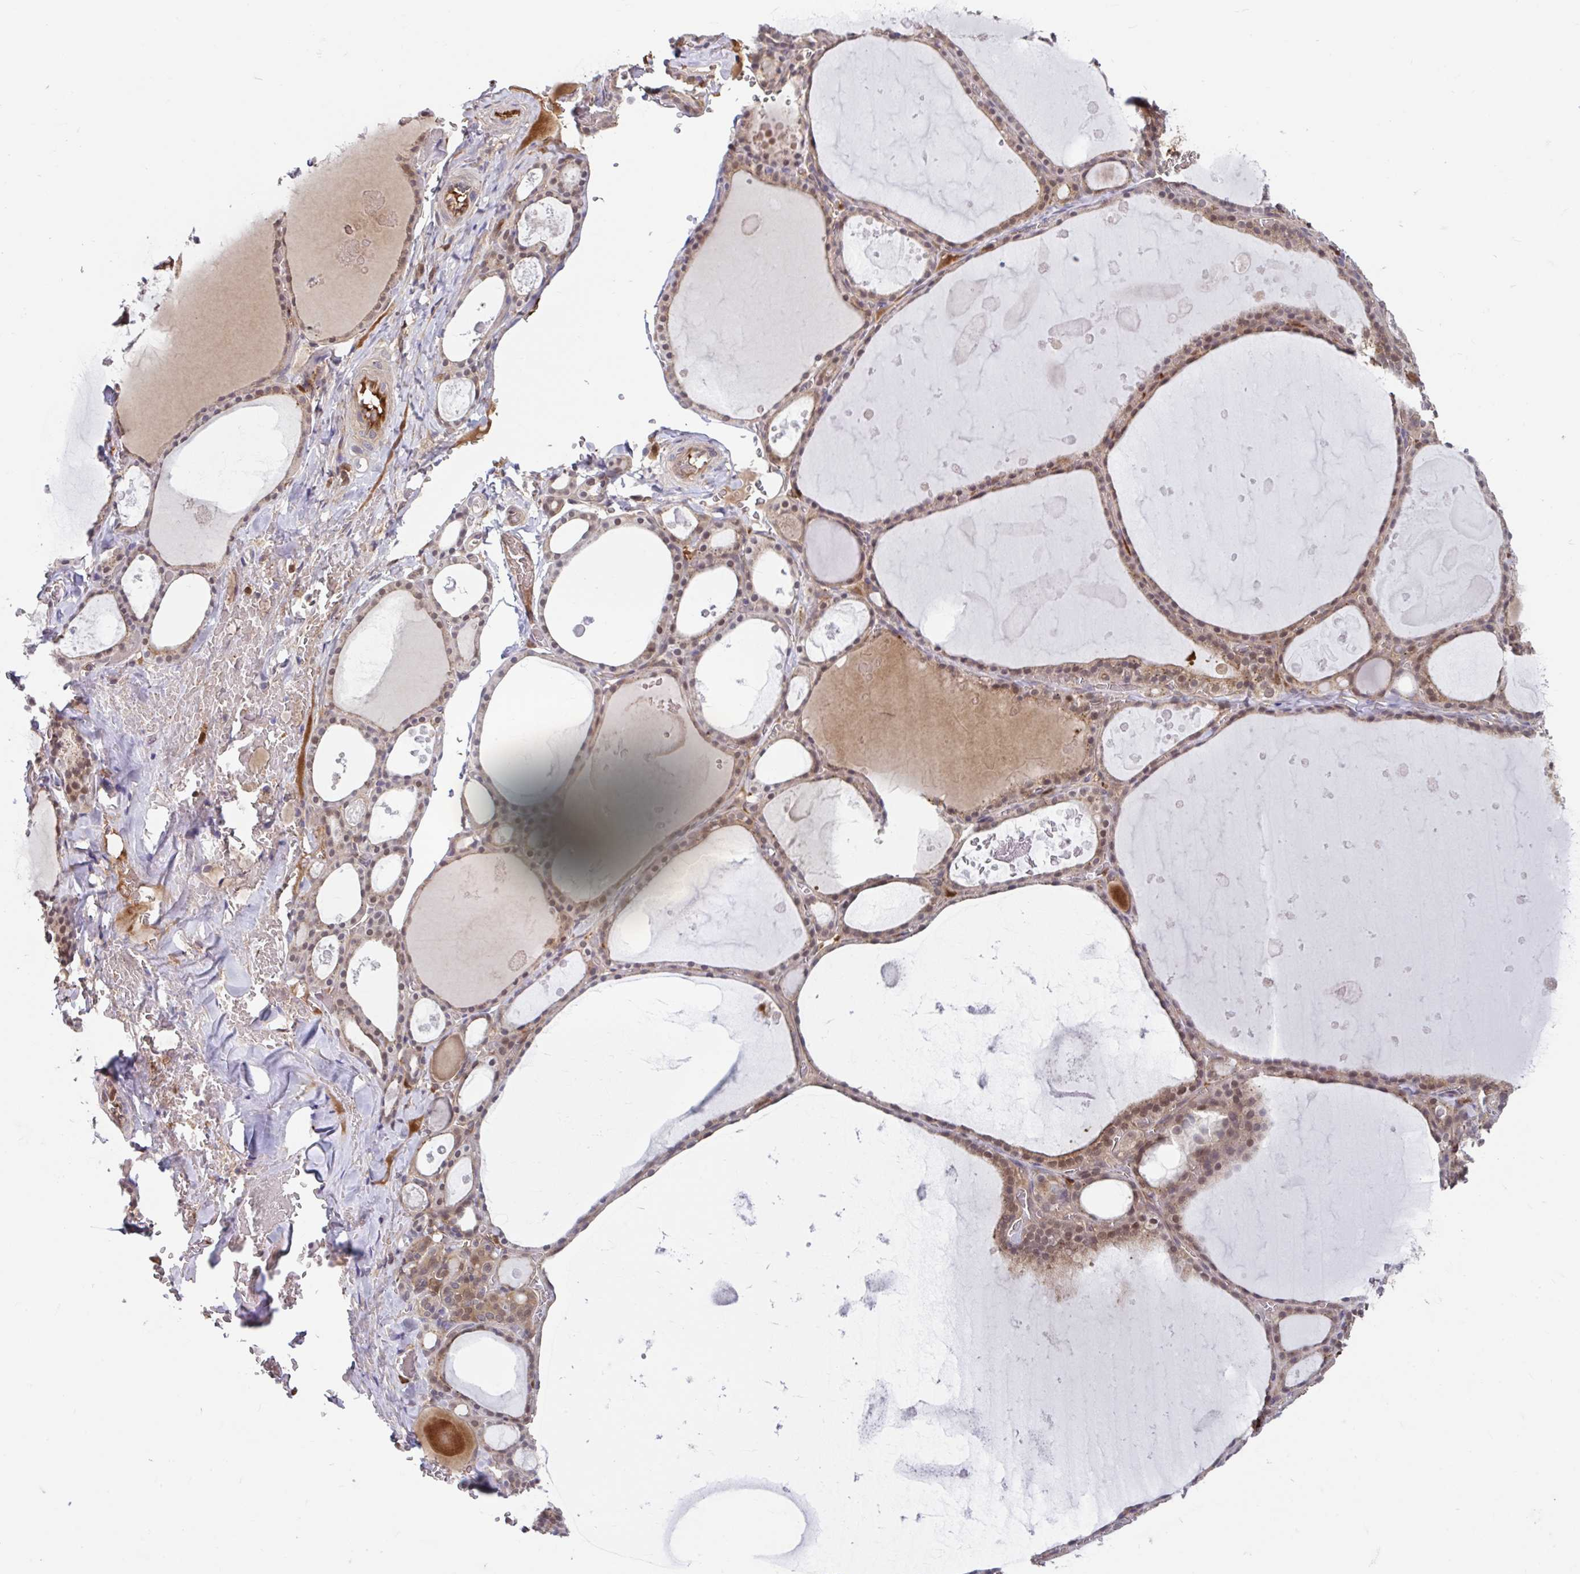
{"staining": {"intensity": "weak", "quantity": ">75%", "location": "cytoplasmic/membranous"}, "tissue": "thyroid gland", "cell_type": "Glandular cells", "image_type": "normal", "snomed": [{"axis": "morphology", "description": "Normal tissue, NOS"}, {"axis": "topography", "description": "Thyroid gland"}], "caption": "Immunohistochemistry (IHC) (DAB) staining of normal human thyroid gland demonstrates weak cytoplasmic/membranous protein staining in approximately >75% of glandular cells.", "gene": "BLVRA", "patient": {"sex": "male", "age": 56}}